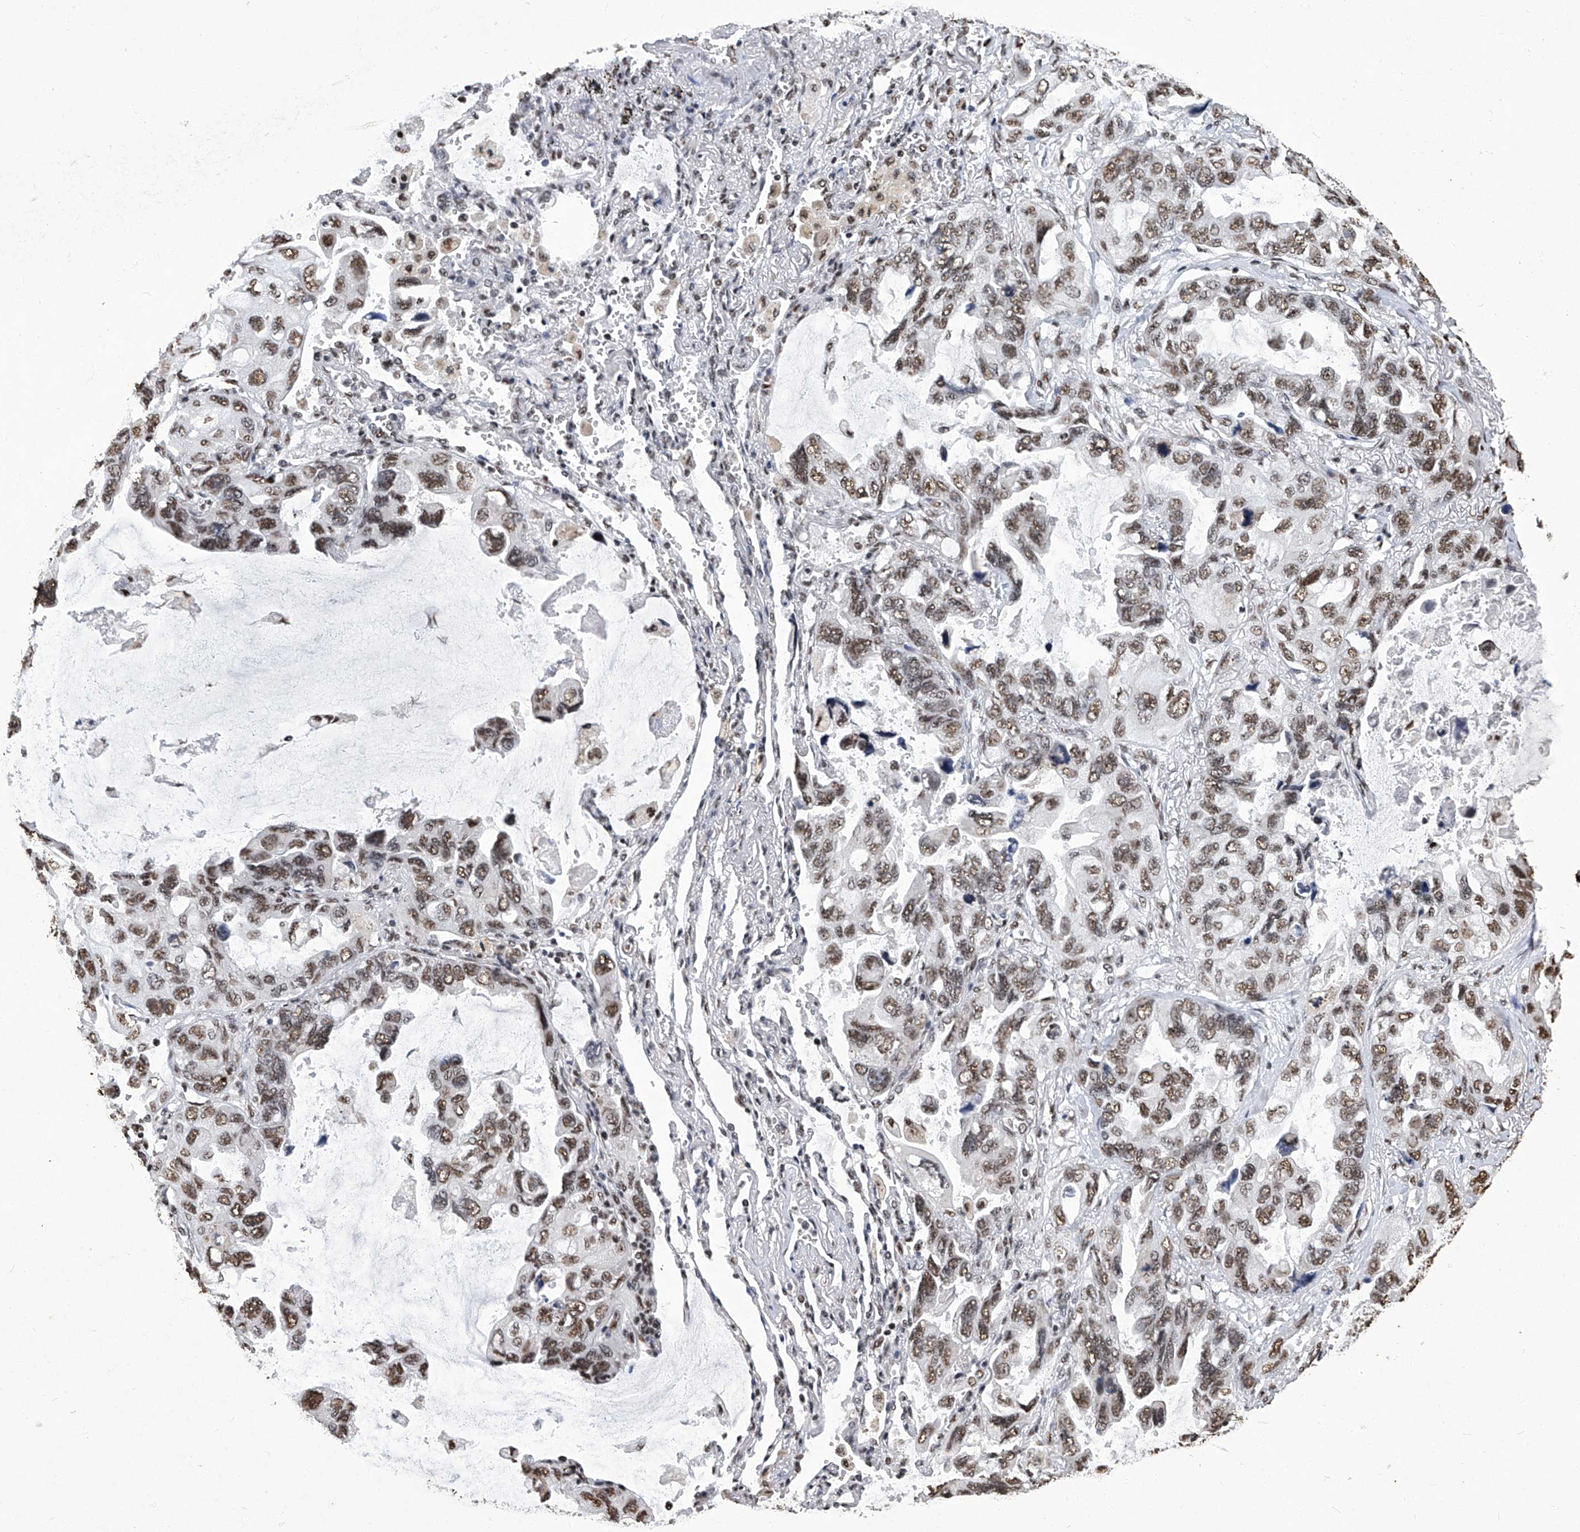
{"staining": {"intensity": "moderate", "quantity": ">75%", "location": "nuclear"}, "tissue": "lung cancer", "cell_type": "Tumor cells", "image_type": "cancer", "snomed": [{"axis": "morphology", "description": "Squamous cell carcinoma, NOS"}, {"axis": "topography", "description": "Lung"}], "caption": "Moderate nuclear expression for a protein is identified in approximately >75% of tumor cells of squamous cell carcinoma (lung) using immunohistochemistry (IHC).", "gene": "HBP1", "patient": {"sex": "female", "age": 73}}